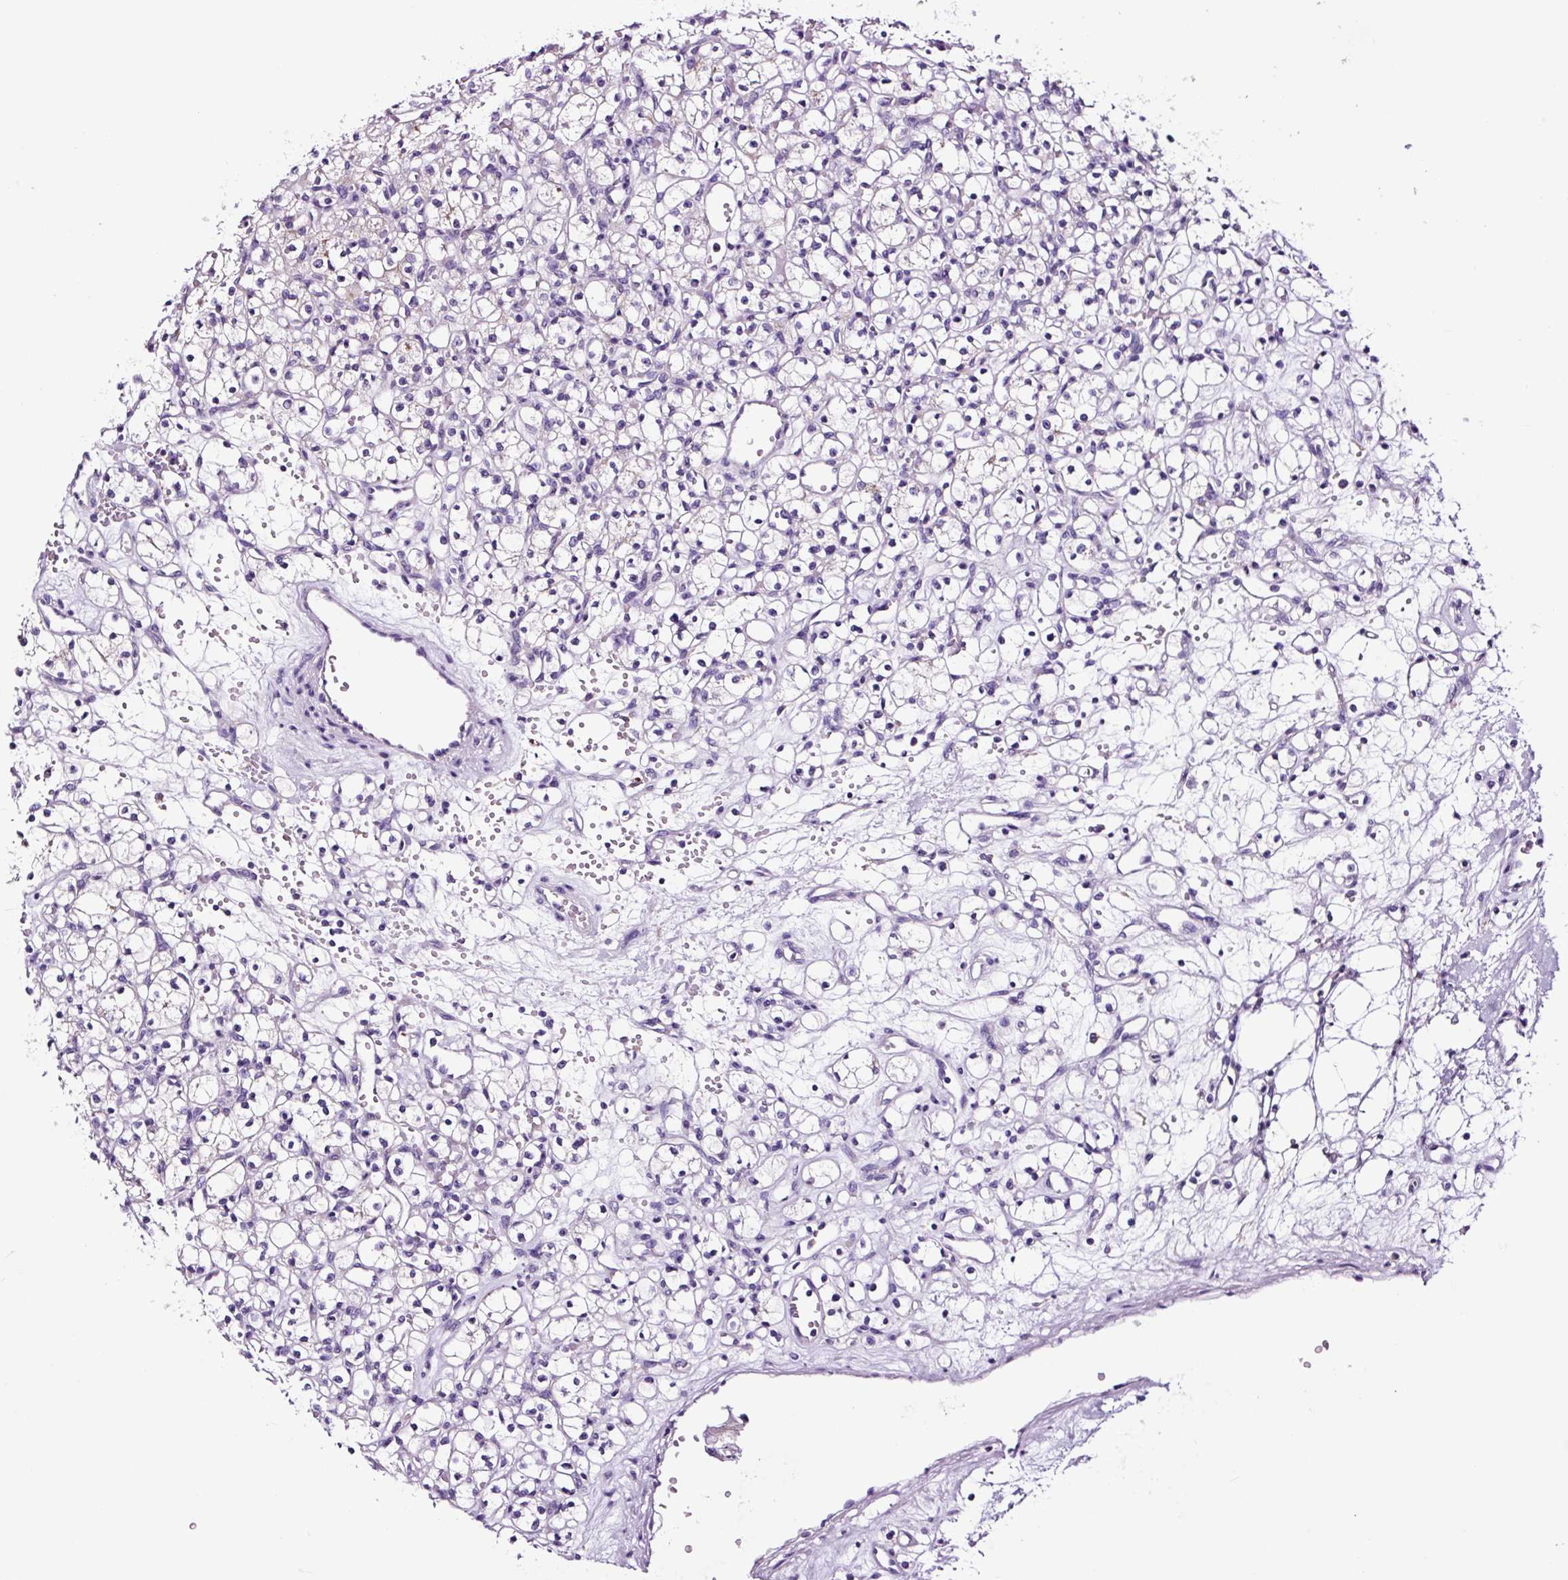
{"staining": {"intensity": "negative", "quantity": "none", "location": "none"}, "tissue": "renal cancer", "cell_type": "Tumor cells", "image_type": "cancer", "snomed": [{"axis": "morphology", "description": "Adenocarcinoma, NOS"}, {"axis": "topography", "description": "Kidney"}], "caption": "IHC micrograph of neoplastic tissue: renal cancer (adenocarcinoma) stained with DAB (3,3'-diaminobenzidine) demonstrates no significant protein expression in tumor cells. The staining is performed using DAB (3,3'-diaminobenzidine) brown chromogen with nuclei counter-stained in using hematoxylin.", "gene": "FBXL7", "patient": {"sex": "female", "age": 59}}